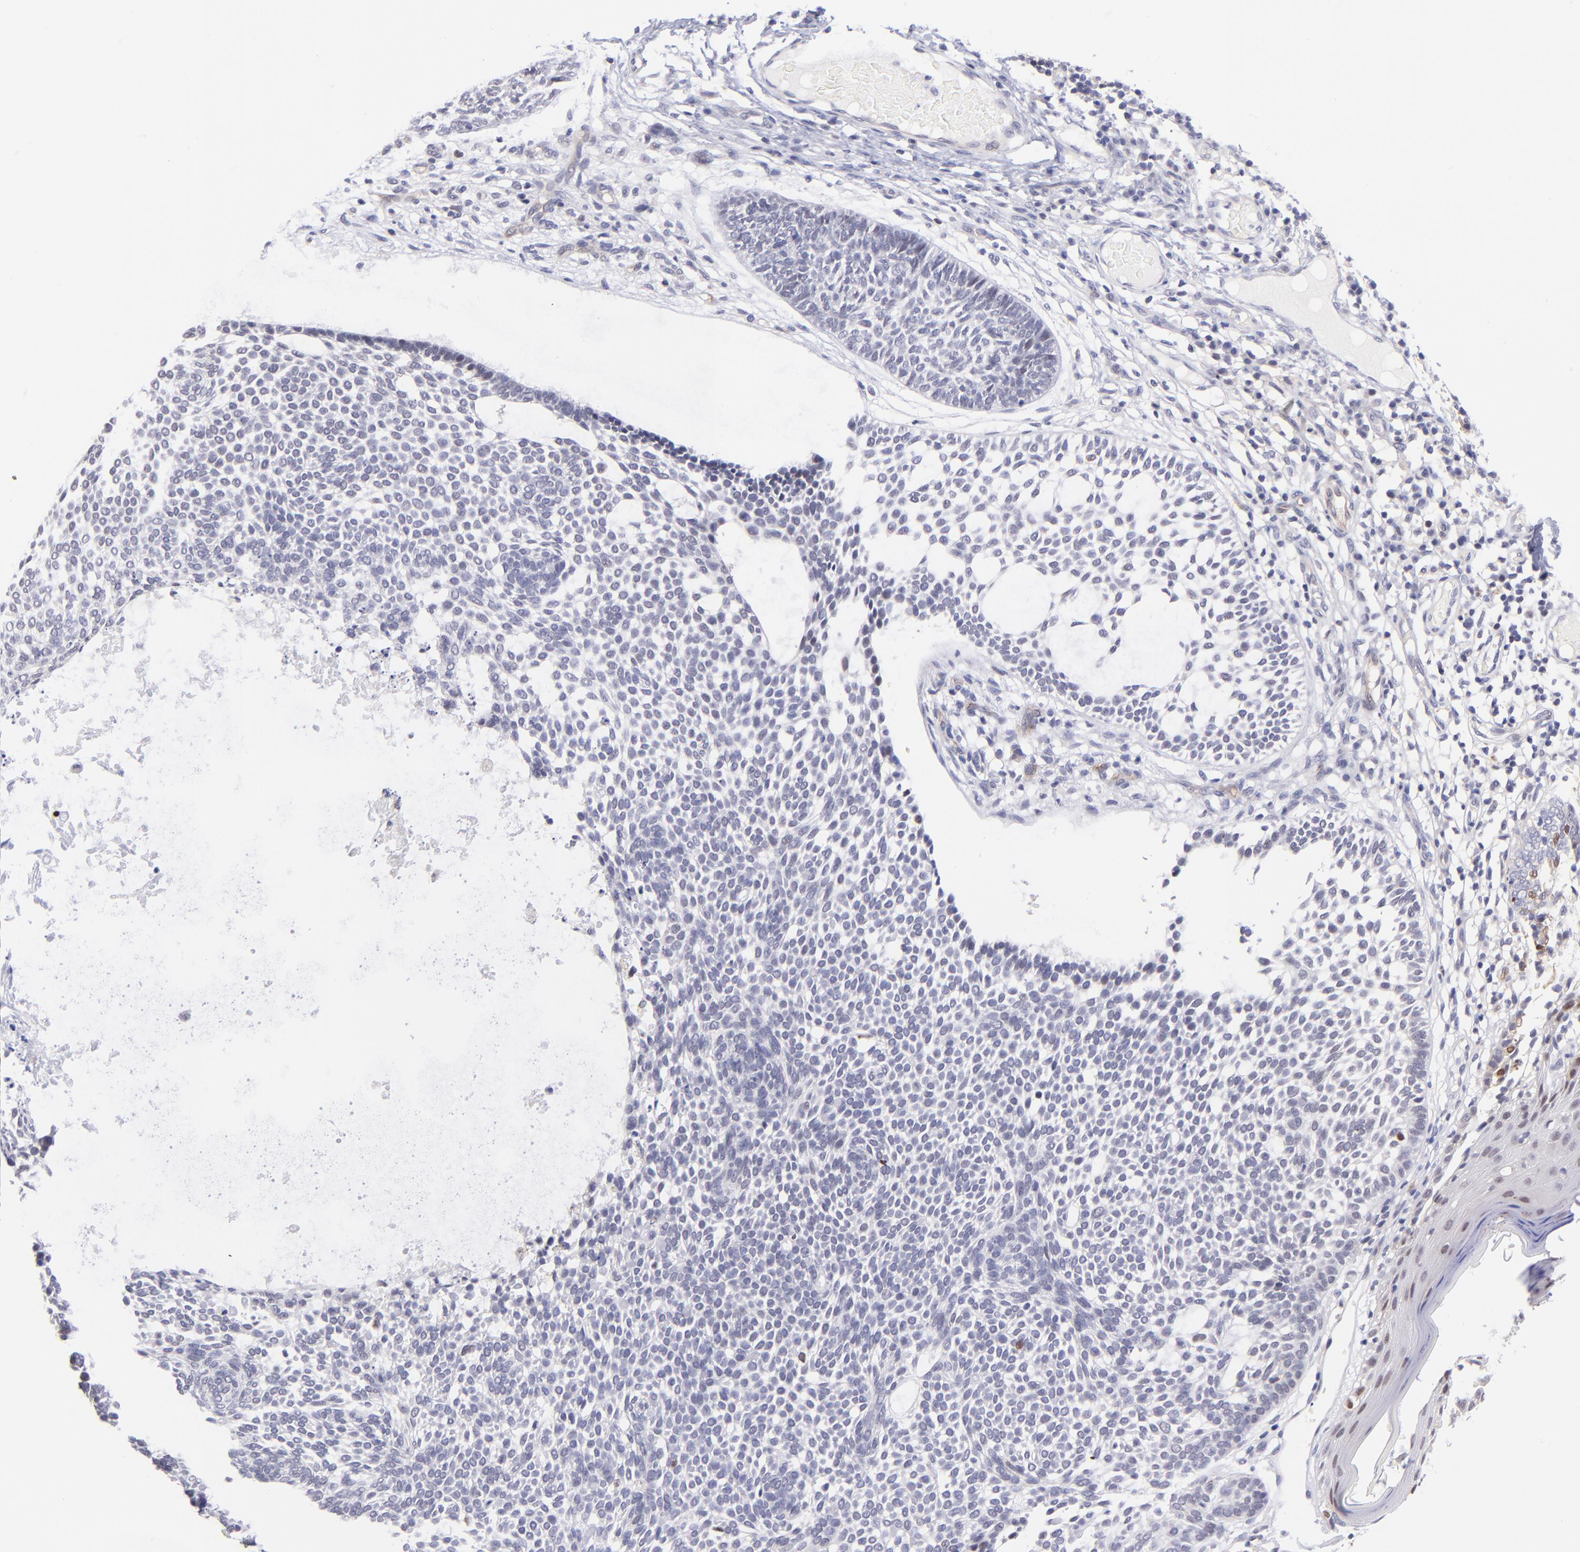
{"staining": {"intensity": "negative", "quantity": "none", "location": "none"}, "tissue": "skin cancer", "cell_type": "Tumor cells", "image_type": "cancer", "snomed": [{"axis": "morphology", "description": "Basal cell carcinoma"}, {"axis": "topography", "description": "Skin"}], "caption": "High power microscopy photomicrograph of an immunohistochemistry (IHC) image of basal cell carcinoma (skin), revealing no significant expression in tumor cells.", "gene": "SOX6", "patient": {"sex": "male", "age": 87}}